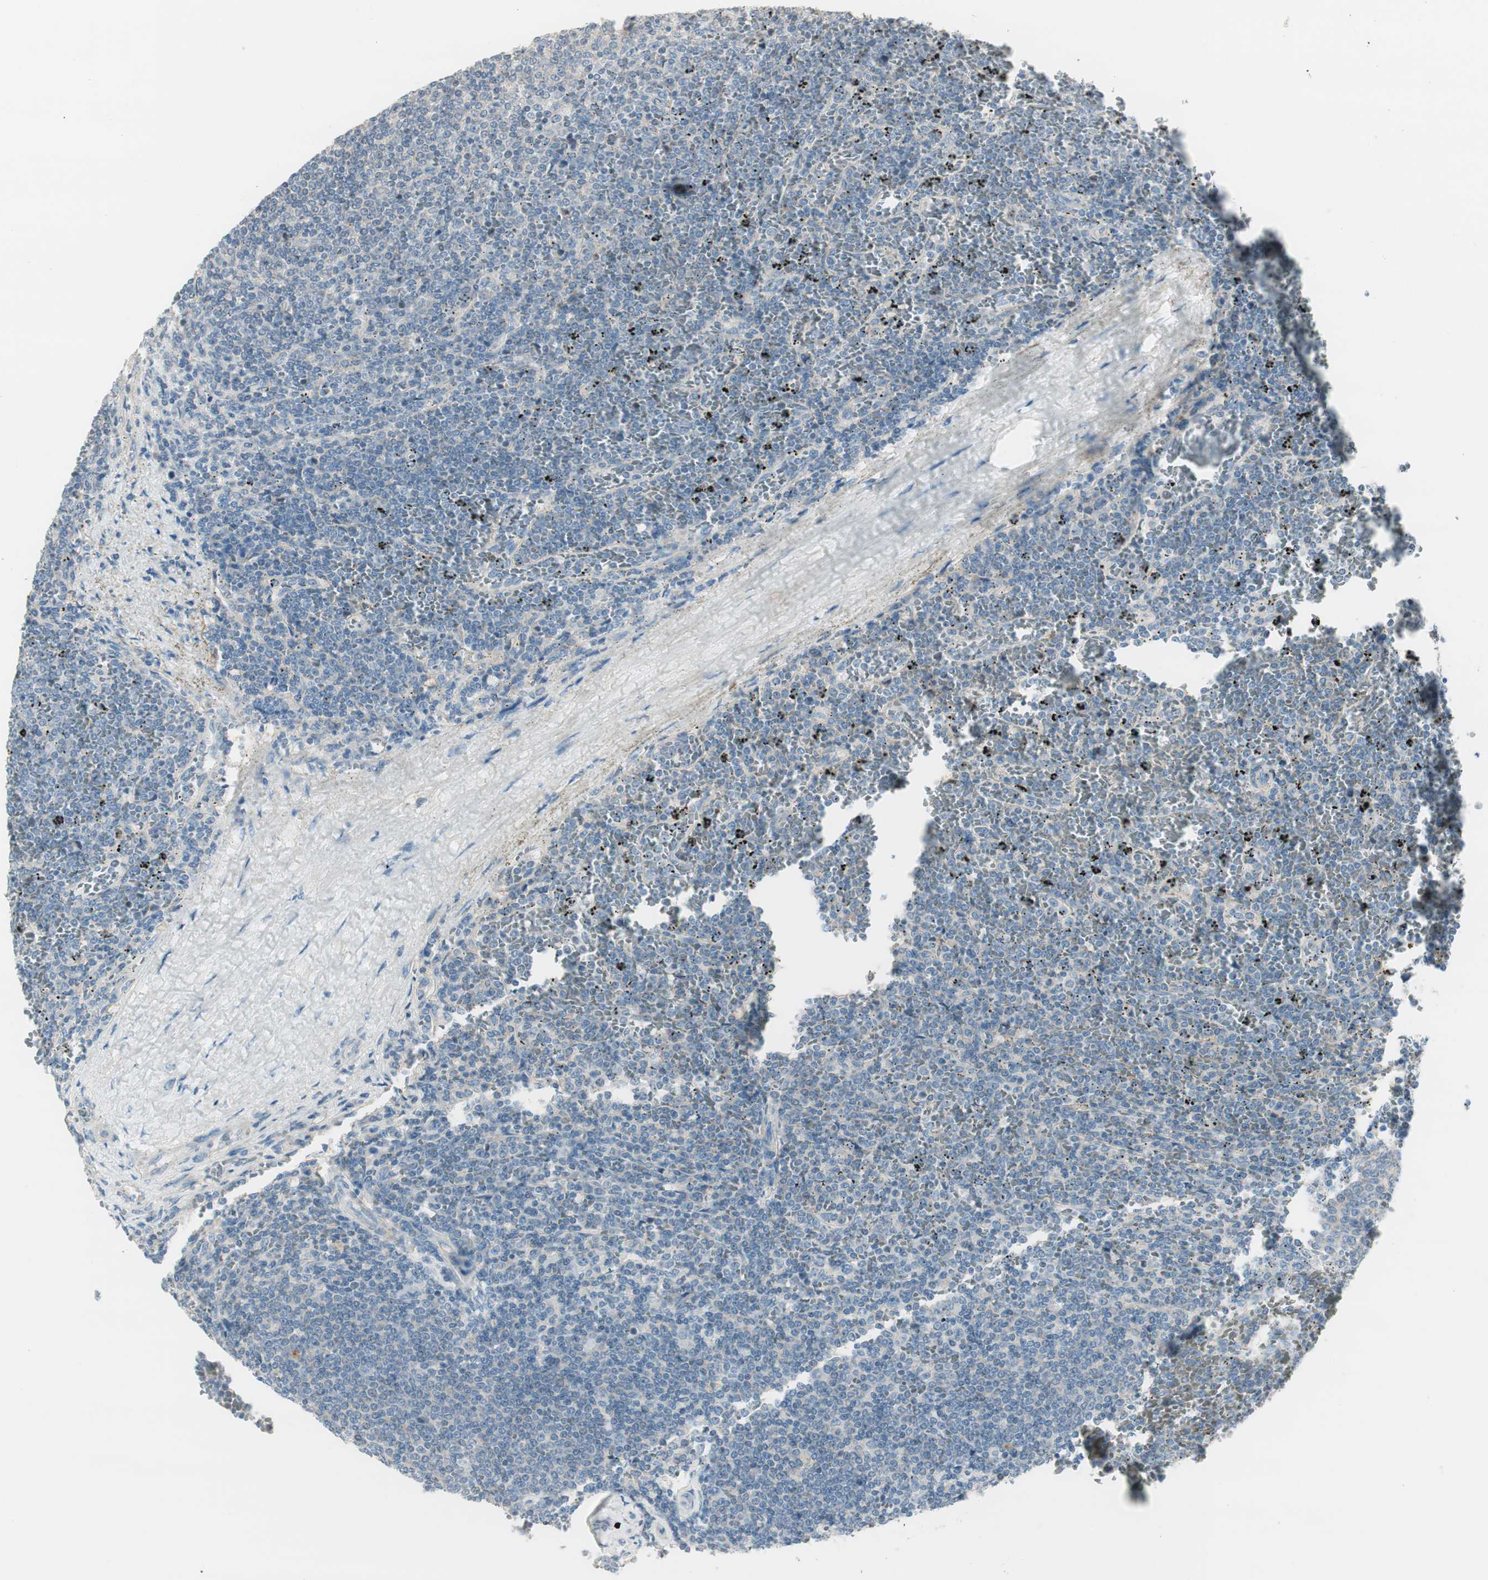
{"staining": {"intensity": "weak", "quantity": "<25%", "location": "cytoplasmic/membranous"}, "tissue": "lymphoma", "cell_type": "Tumor cells", "image_type": "cancer", "snomed": [{"axis": "morphology", "description": "Malignant lymphoma, non-Hodgkin's type, Low grade"}, {"axis": "topography", "description": "Spleen"}], "caption": "High magnification brightfield microscopy of malignant lymphoma, non-Hodgkin's type (low-grade) stained with DAB (brown) and counterstained with hematoxylin (blue): tumor cells show no significant expression.", "gene": "EVA1A", "patient": {"sex": "female", "age": 77}}